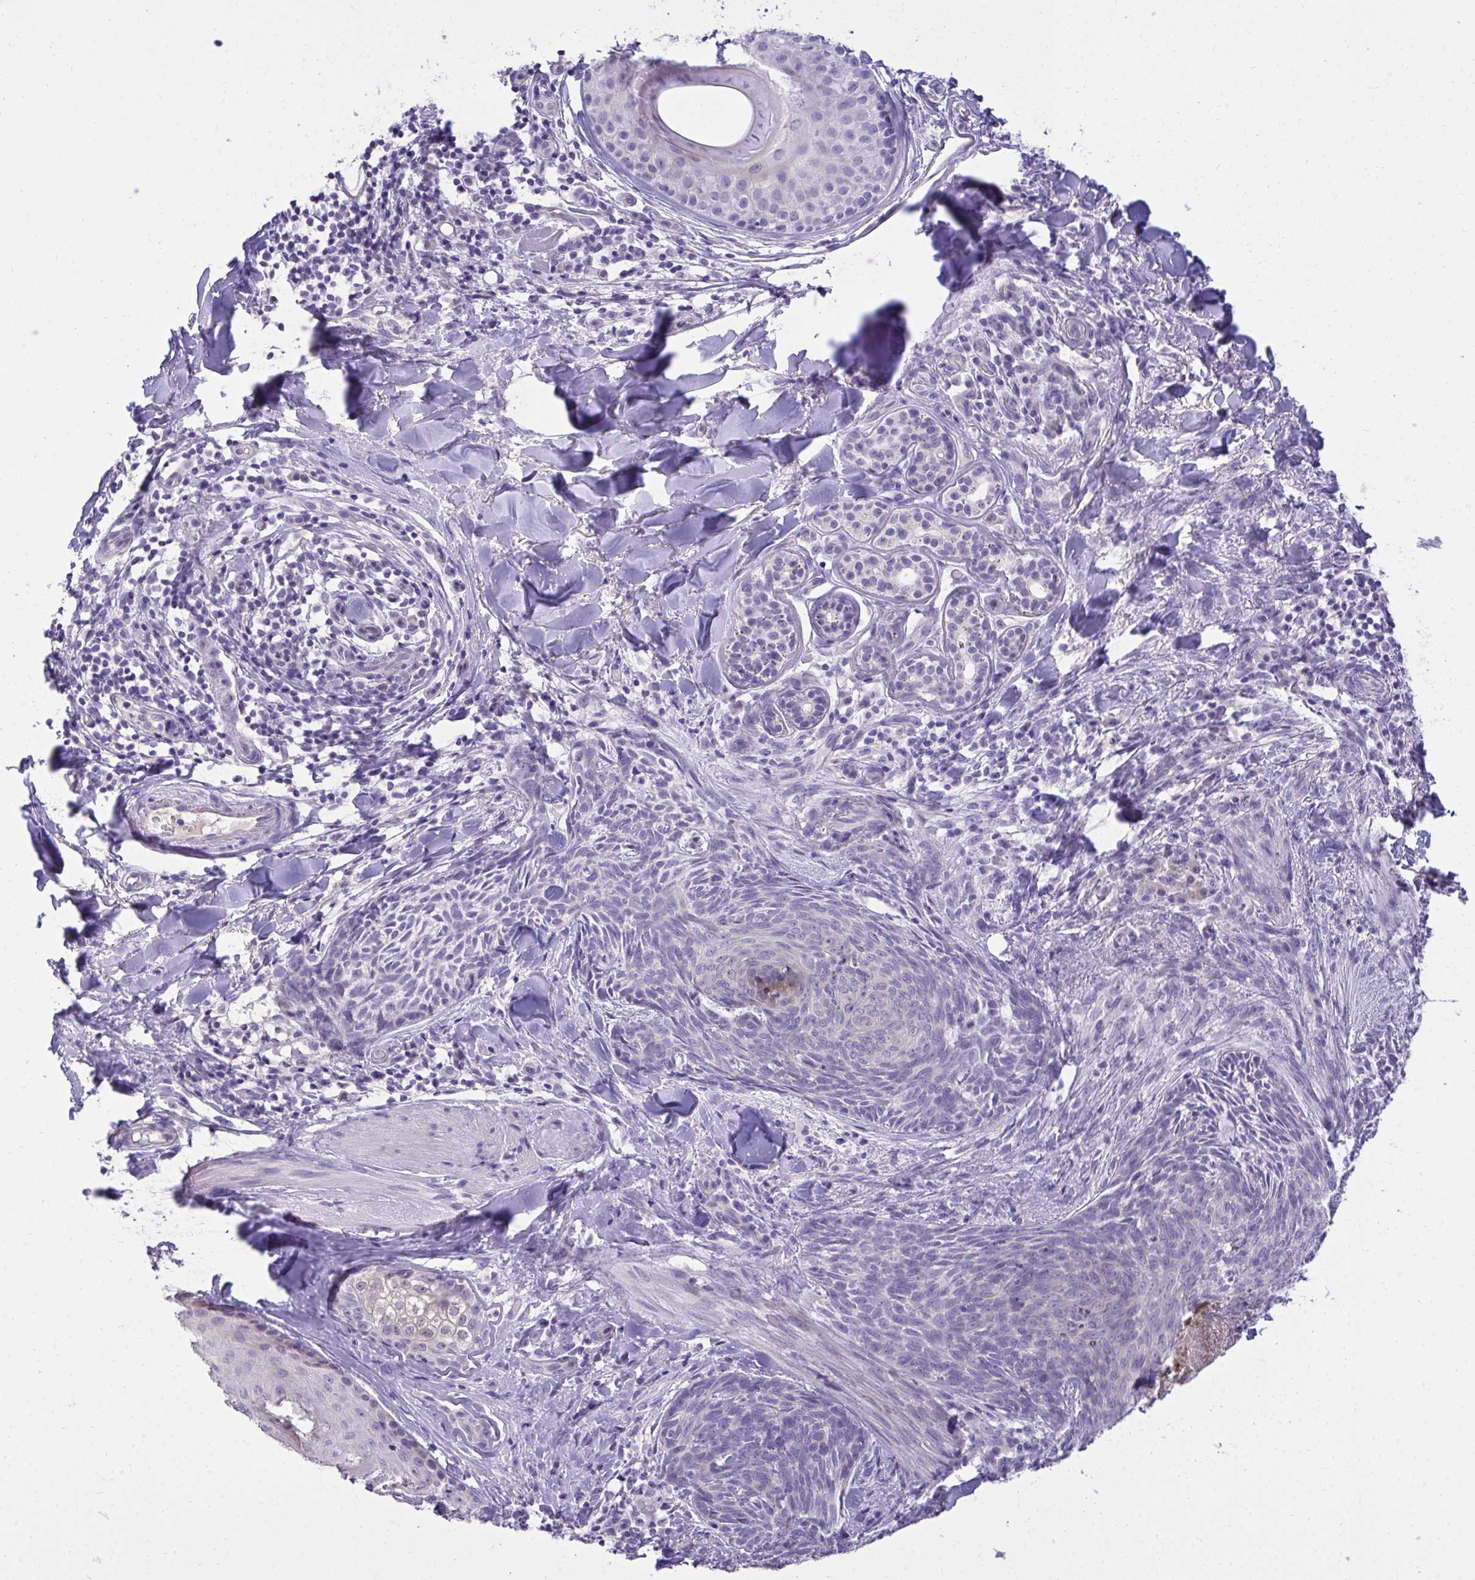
{"staining": {"intensity": "negative", "quantity": "none", "location": "none"}, "tissue": "skin cancer", "cell_type": "Tumor cells", "image_type": "cancer", "snomed": [{"axis": "morphology", "description": "Basal cell carcinoma"}, {"axis": "topography", "description": "Skin"}], "caption": "IHC of human basal cell carcinoma (skin) displays no positivity in tumor cells.", "gene": "TMCO5A", "patient": {"sex": "female", "age": 93}}